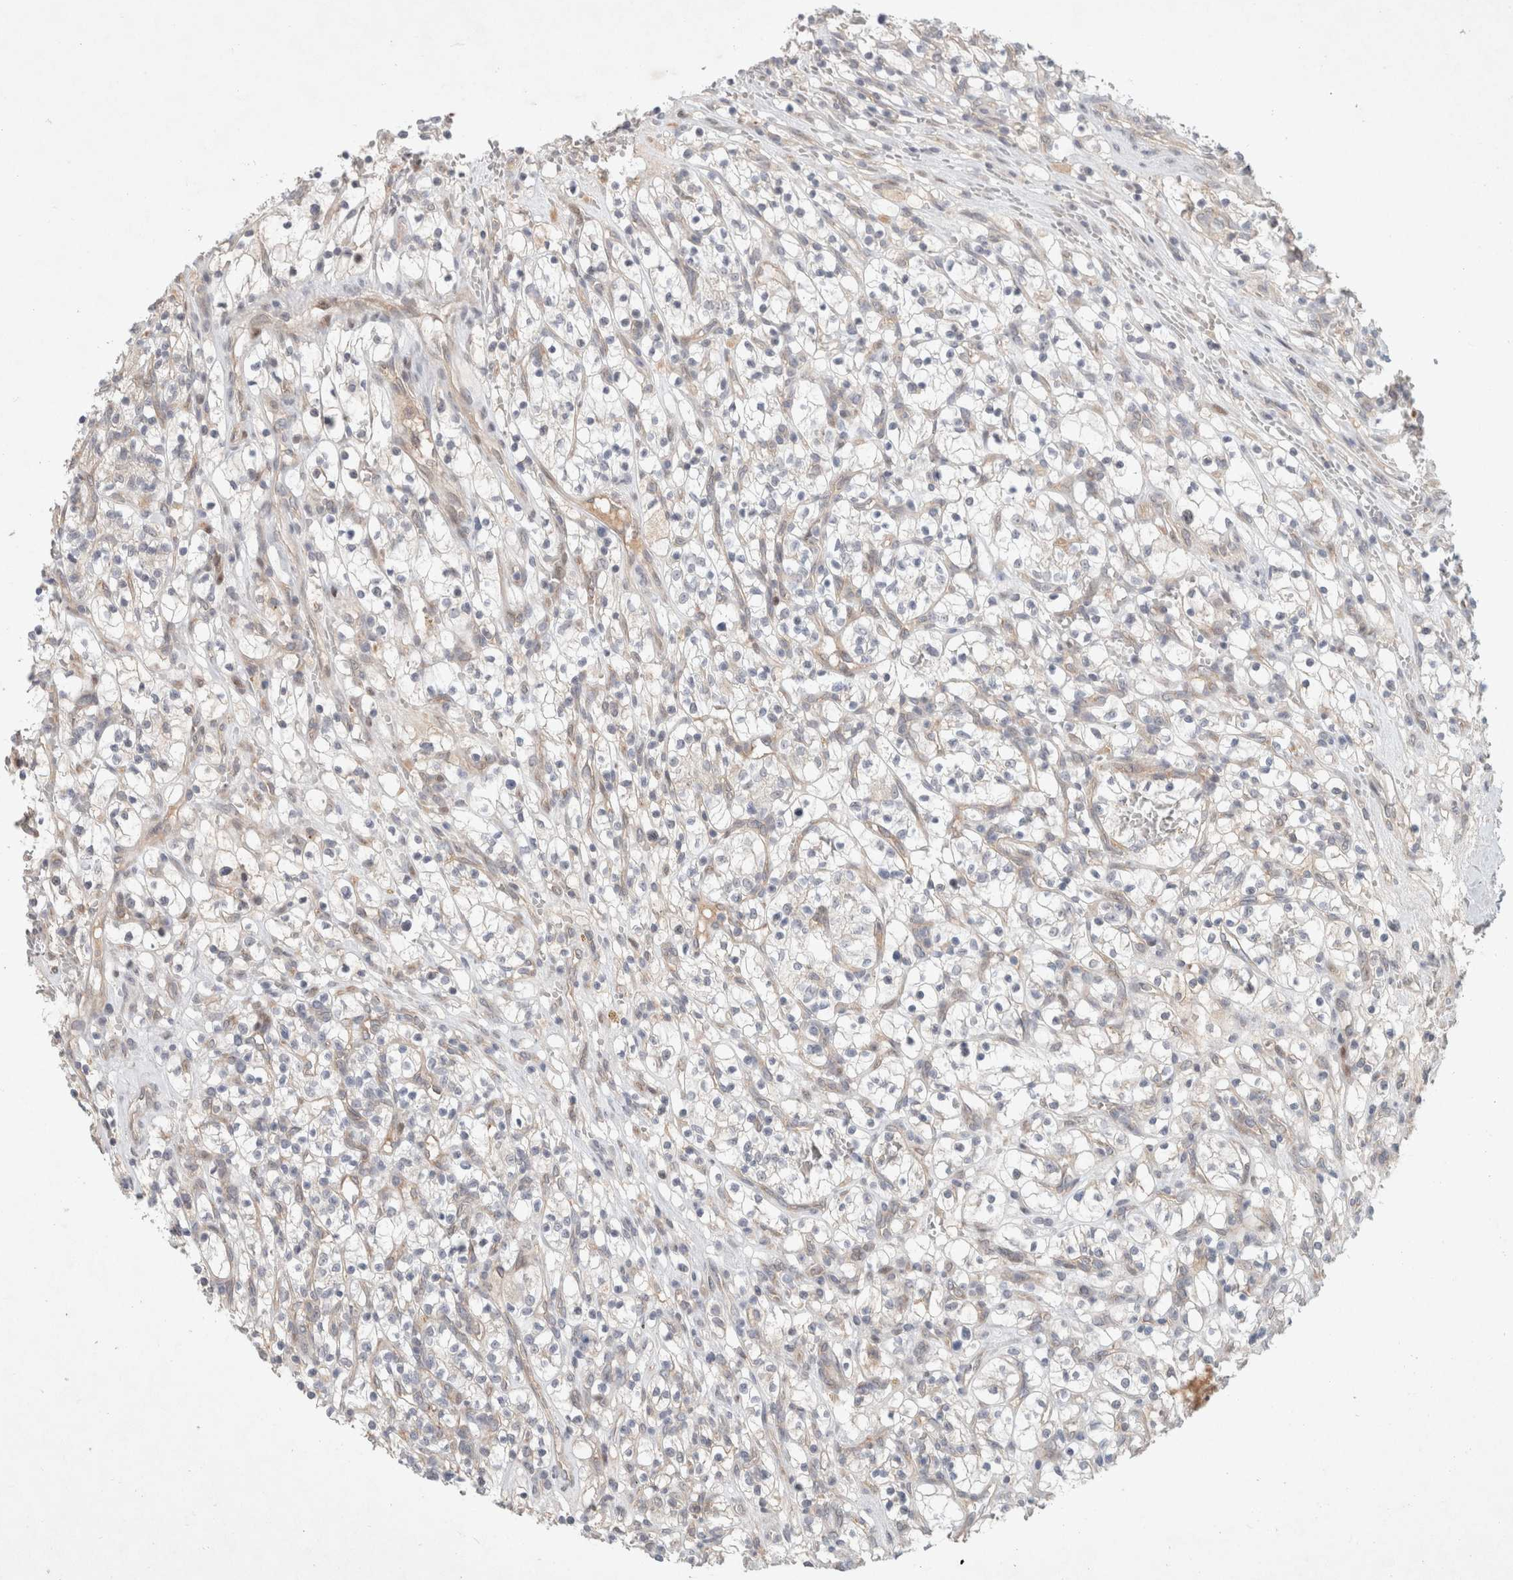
{"staining": {"intensity": "negative", "quantity": "none", "location": "none"}, "tissue": "renal cancer", "cell_type": "Tumor cells", "image_type": "cancer", "snomed": [{"axis": "morphology", "description": "Adenocarcinoma, NOS"}, {"axis": "topography", "description": "Kidney"}], "caption": "High power microscopy micrograph of an immunohistochemistry photomicrograph of renal cancer (adenocarcinoma), revealing no significant expression in tumor cells.", "gene": "RASAL2", "patient": {"sex": "female", "age": 57}}